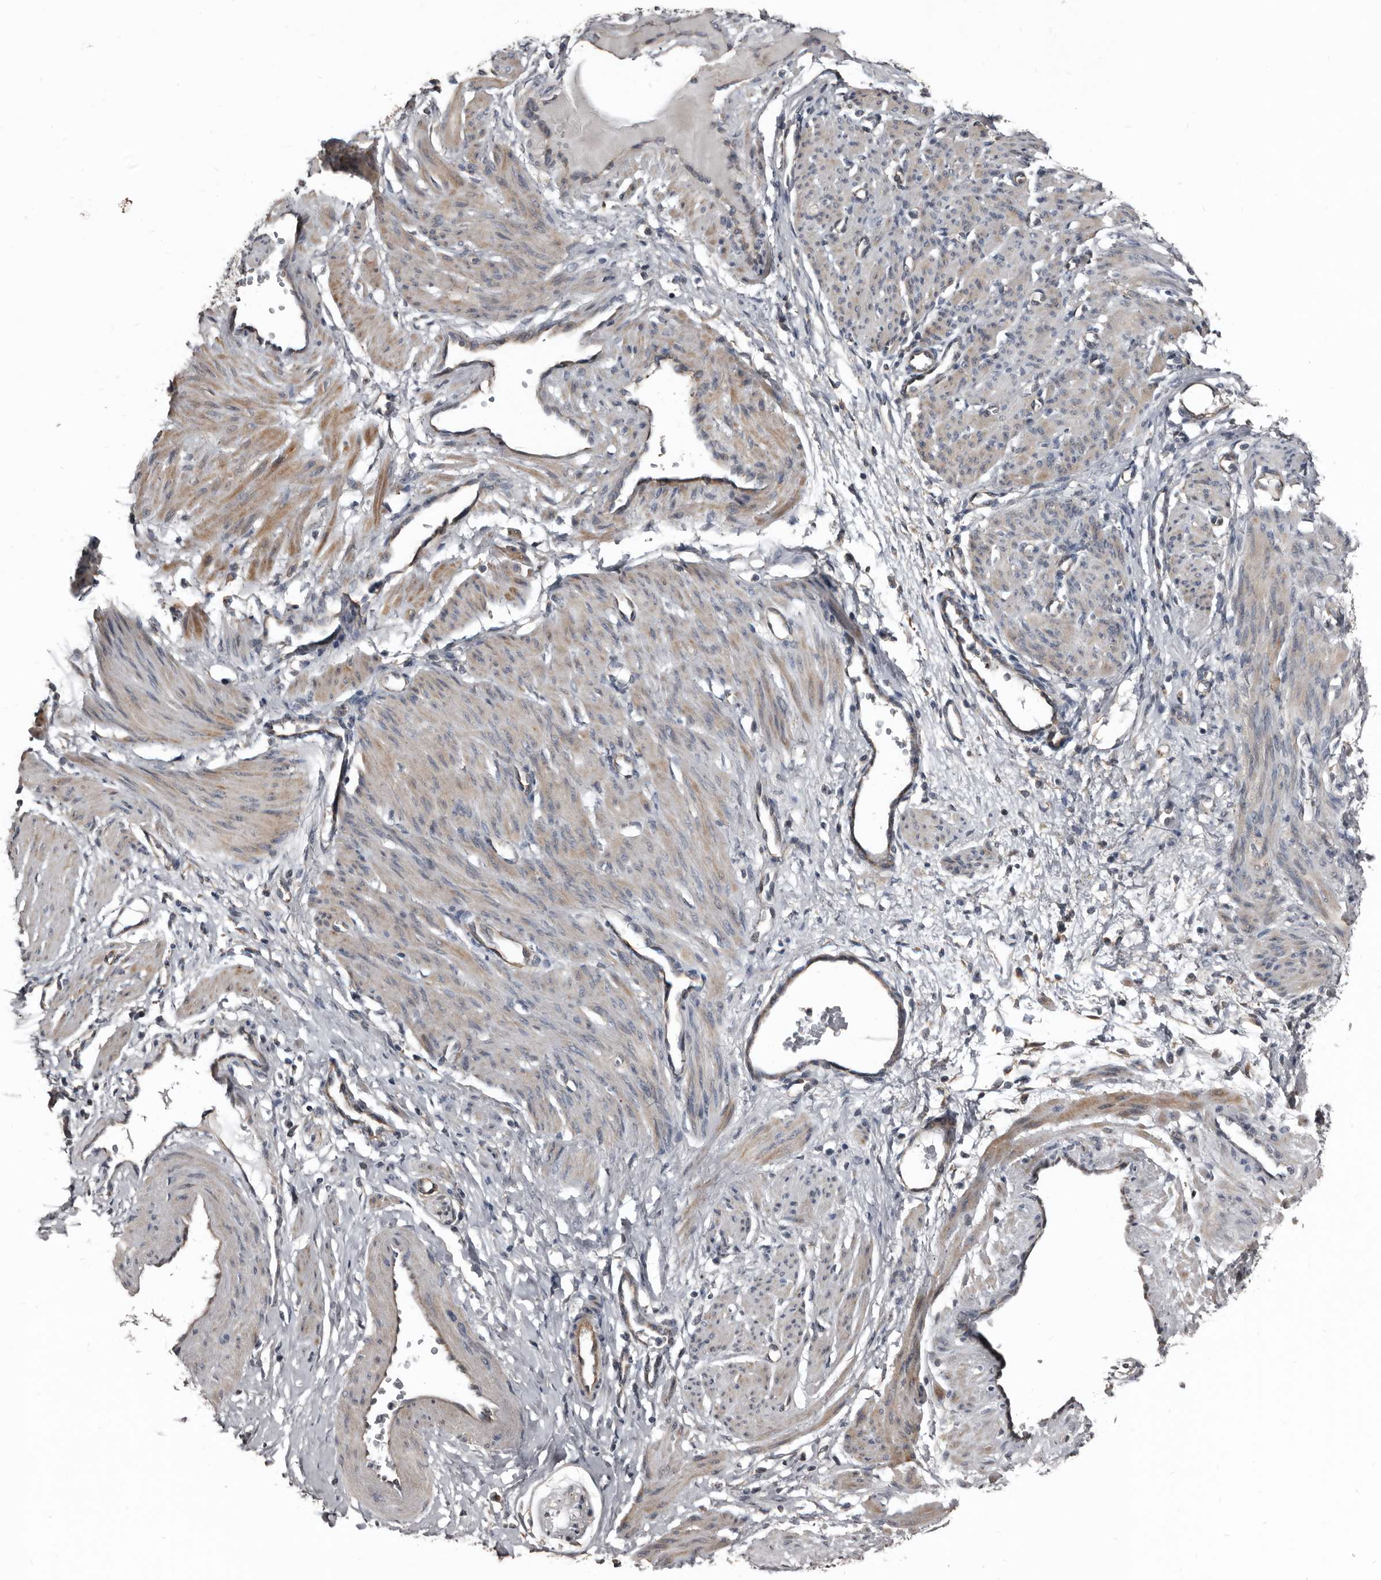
{"staining": {"intensity": "moderate", "quantity": ">75%", "location": "cytoplasmic/membranous"}, "tissue": "smooth muscle", "cell_type": "Smooth muscle cells", "image_type": "normal", "snomed": [{"axis": "morphology", "description": "Normal tissue, NOS"}, {"axis": "topography", "description": "Endometrium"}], "caption": "About >75% of smooth muscle cells in benign human smooth muscle display moderate cytoplasmic/membranous protein expression as visualized by brown immunohistochemical staining.", "gene": "DHPS", "patient": {"sex": "female", "age": 33}}